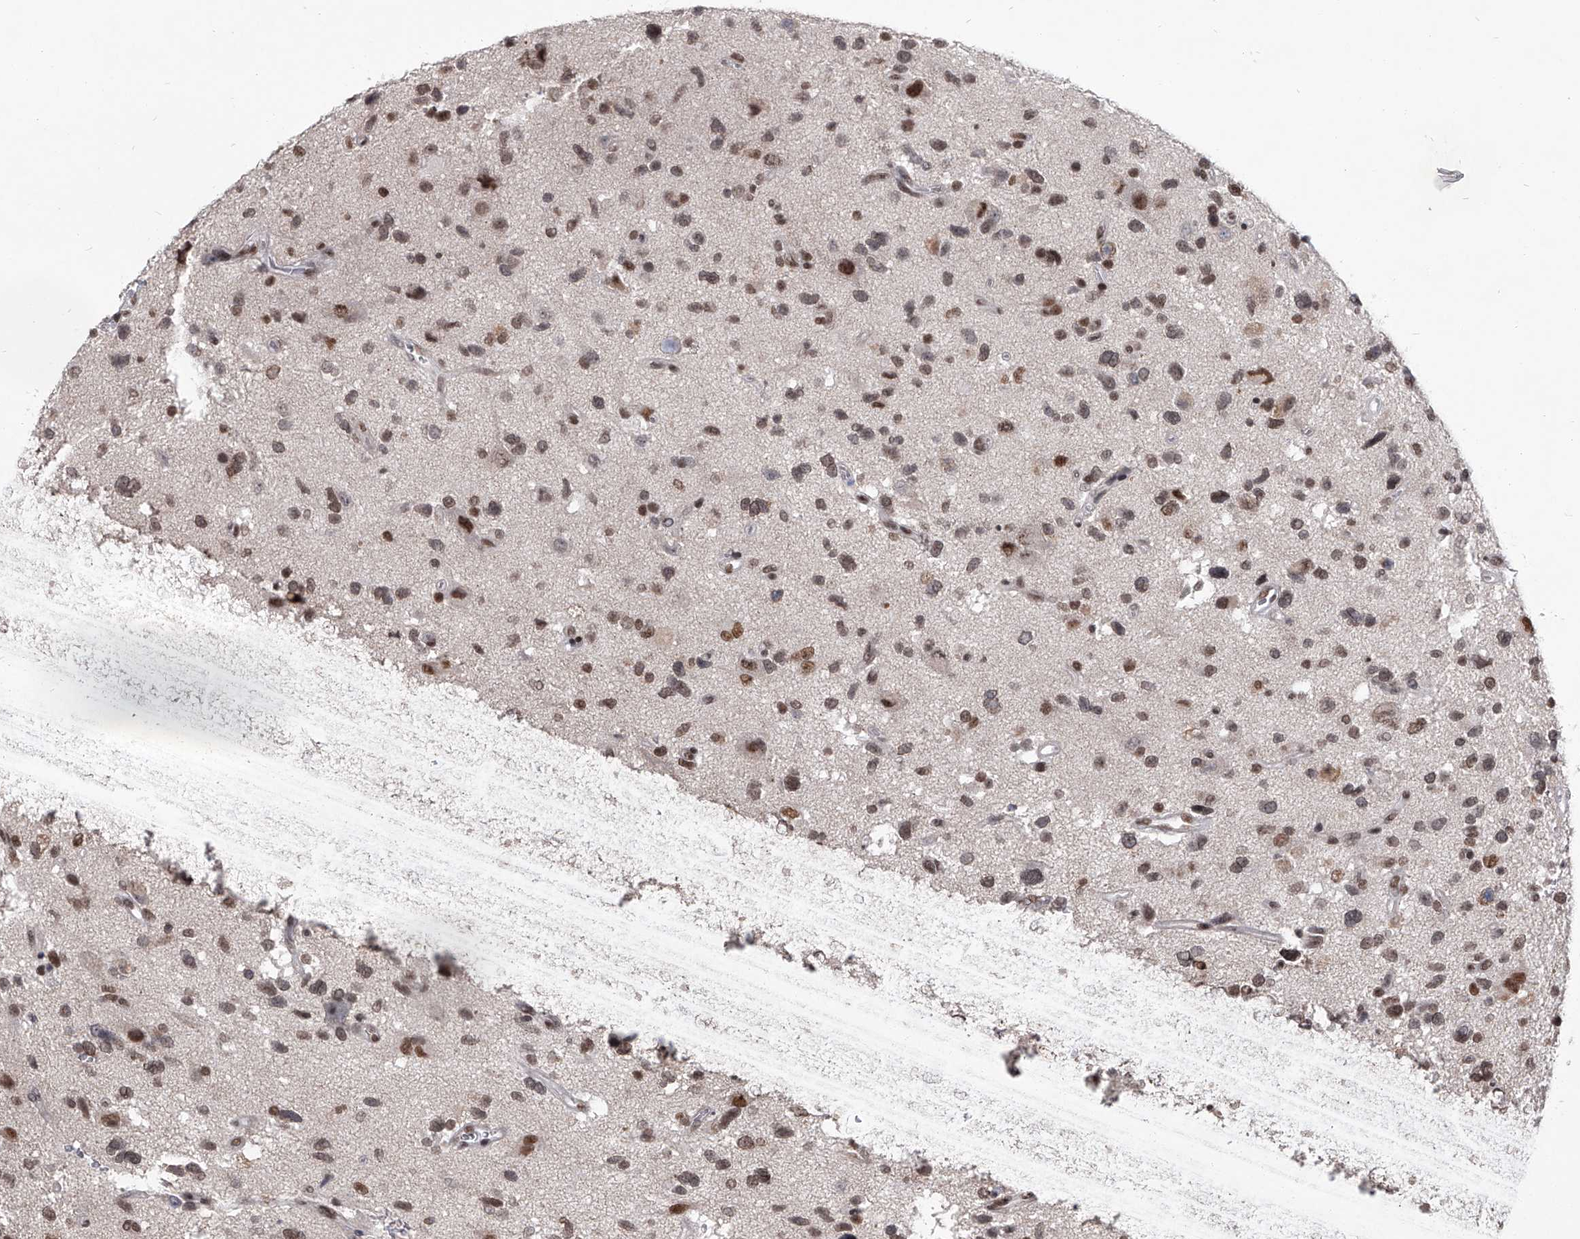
{"staining": {"intensity": "moderate", "quantity": ">75%", "location": "nuclear"}, "tissue": "glioma", "cell_type": "Tumor cells", "image_type": "cancer", "snomed": [{"axis": "morphology", "description": "Glioma, malignant, High grade"}, {"axis": "topography", "description": "Brain"}], "caption": "Protein staining demonstrates moderate nuclear positivity in about >75% of tumor cells in glioma.", "gene": "PPIL4", "patient": {"sex": "male", "age": 33}}